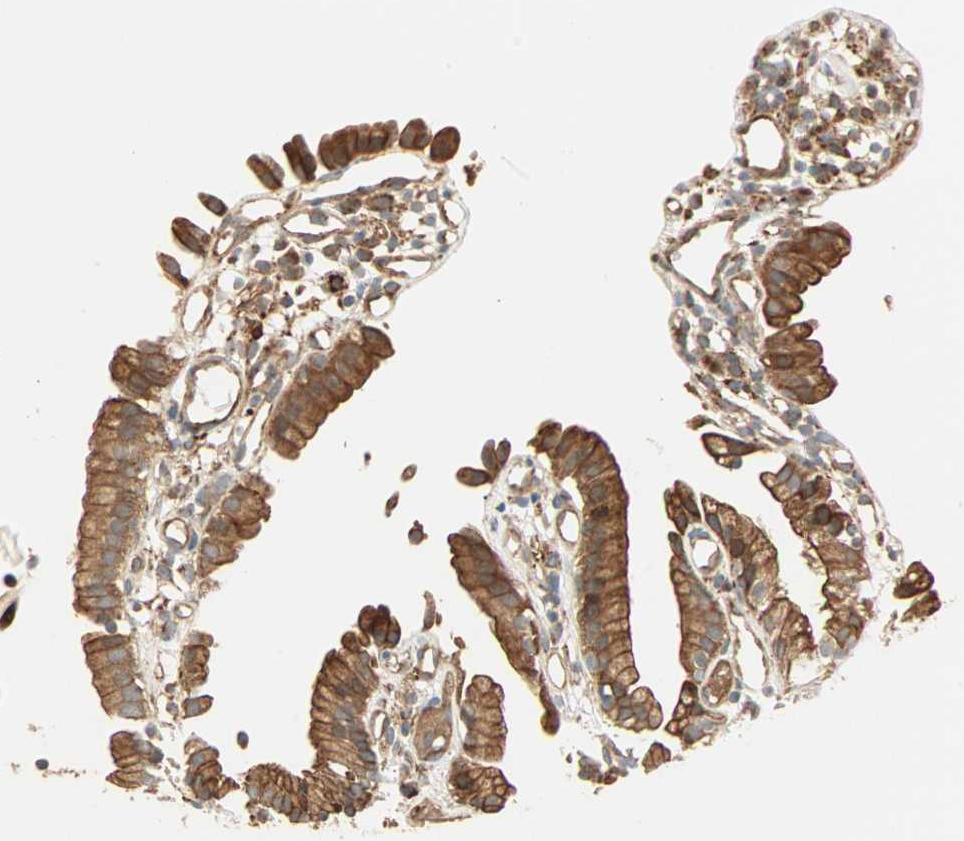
{"staining": {"intensity": "strong", "quantity": ">75%", "location": "cytoplasmic/membranous"}, "tissue": "gallbladder", "cell_type": "Glandular cells", "image_type": "normal", "snomed": [{"axis": "morphology", "description": "Normal tissue, NOS"}, {"axis": "topography", "description": "Gallbladder"}], "caption": "Strong cytoplasmic/membranous staining for a protein is identified in approximately >75% of glandular cells of normal gallbladder using IHC.", "gene": "P4HA1", "patient": {"sex": "male", "age": 65}}